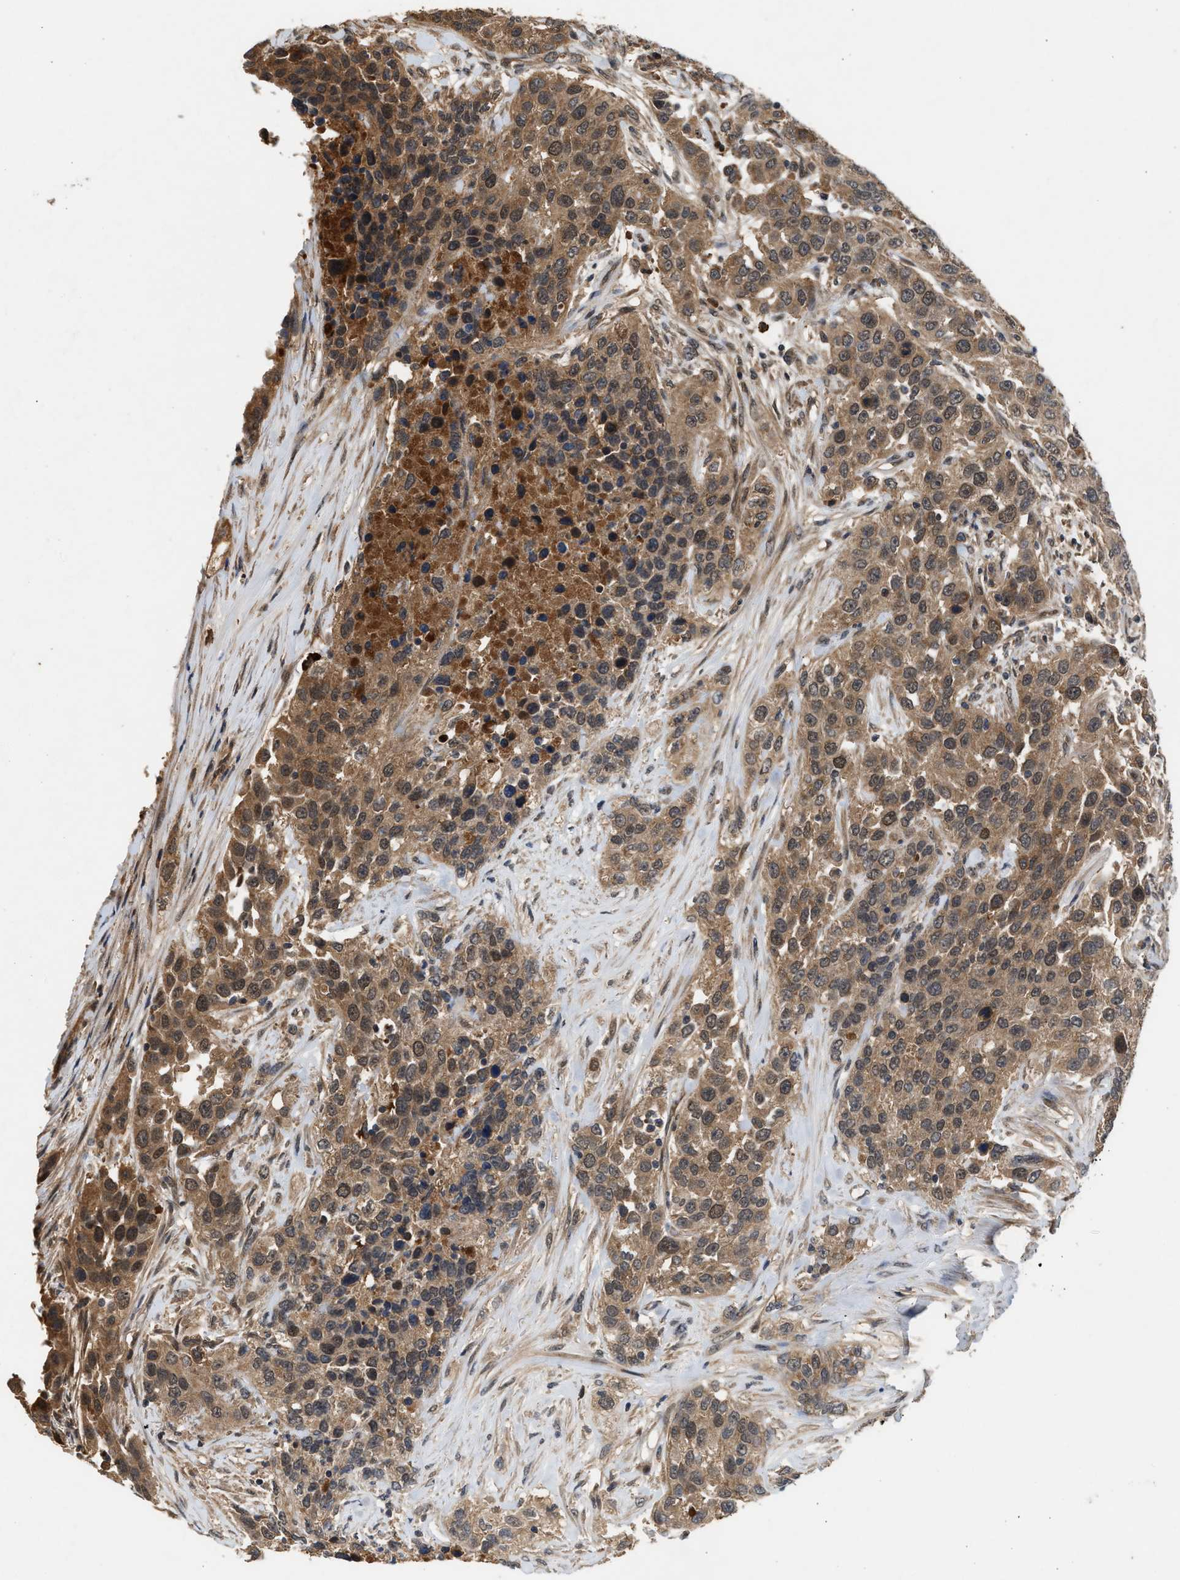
{"staining": {"intensity": "moderate", "quantity": ">75%", "location": "cytoplasmic/membranous,nuclear"}, "tissue": "urothelial cancer", "cell_type": "Tumor cells", "image_type": "cancer", "snomed": [{"axis": "morphology", "description": "Urothelial carcinoma, High grade"}, {"axis": "topography", "description": "Urinary bladder"}], "caption": "A brown stain shows moderate cytoplasmic/membranous and nuclear expression of a protein in human high-grade urothelial carcinoma tumor cells. (DAB = brown stain, brightfield microscopy at high magnification).", "gene": "RUSC2", "patient": {"sex": "female", "age": 80}}